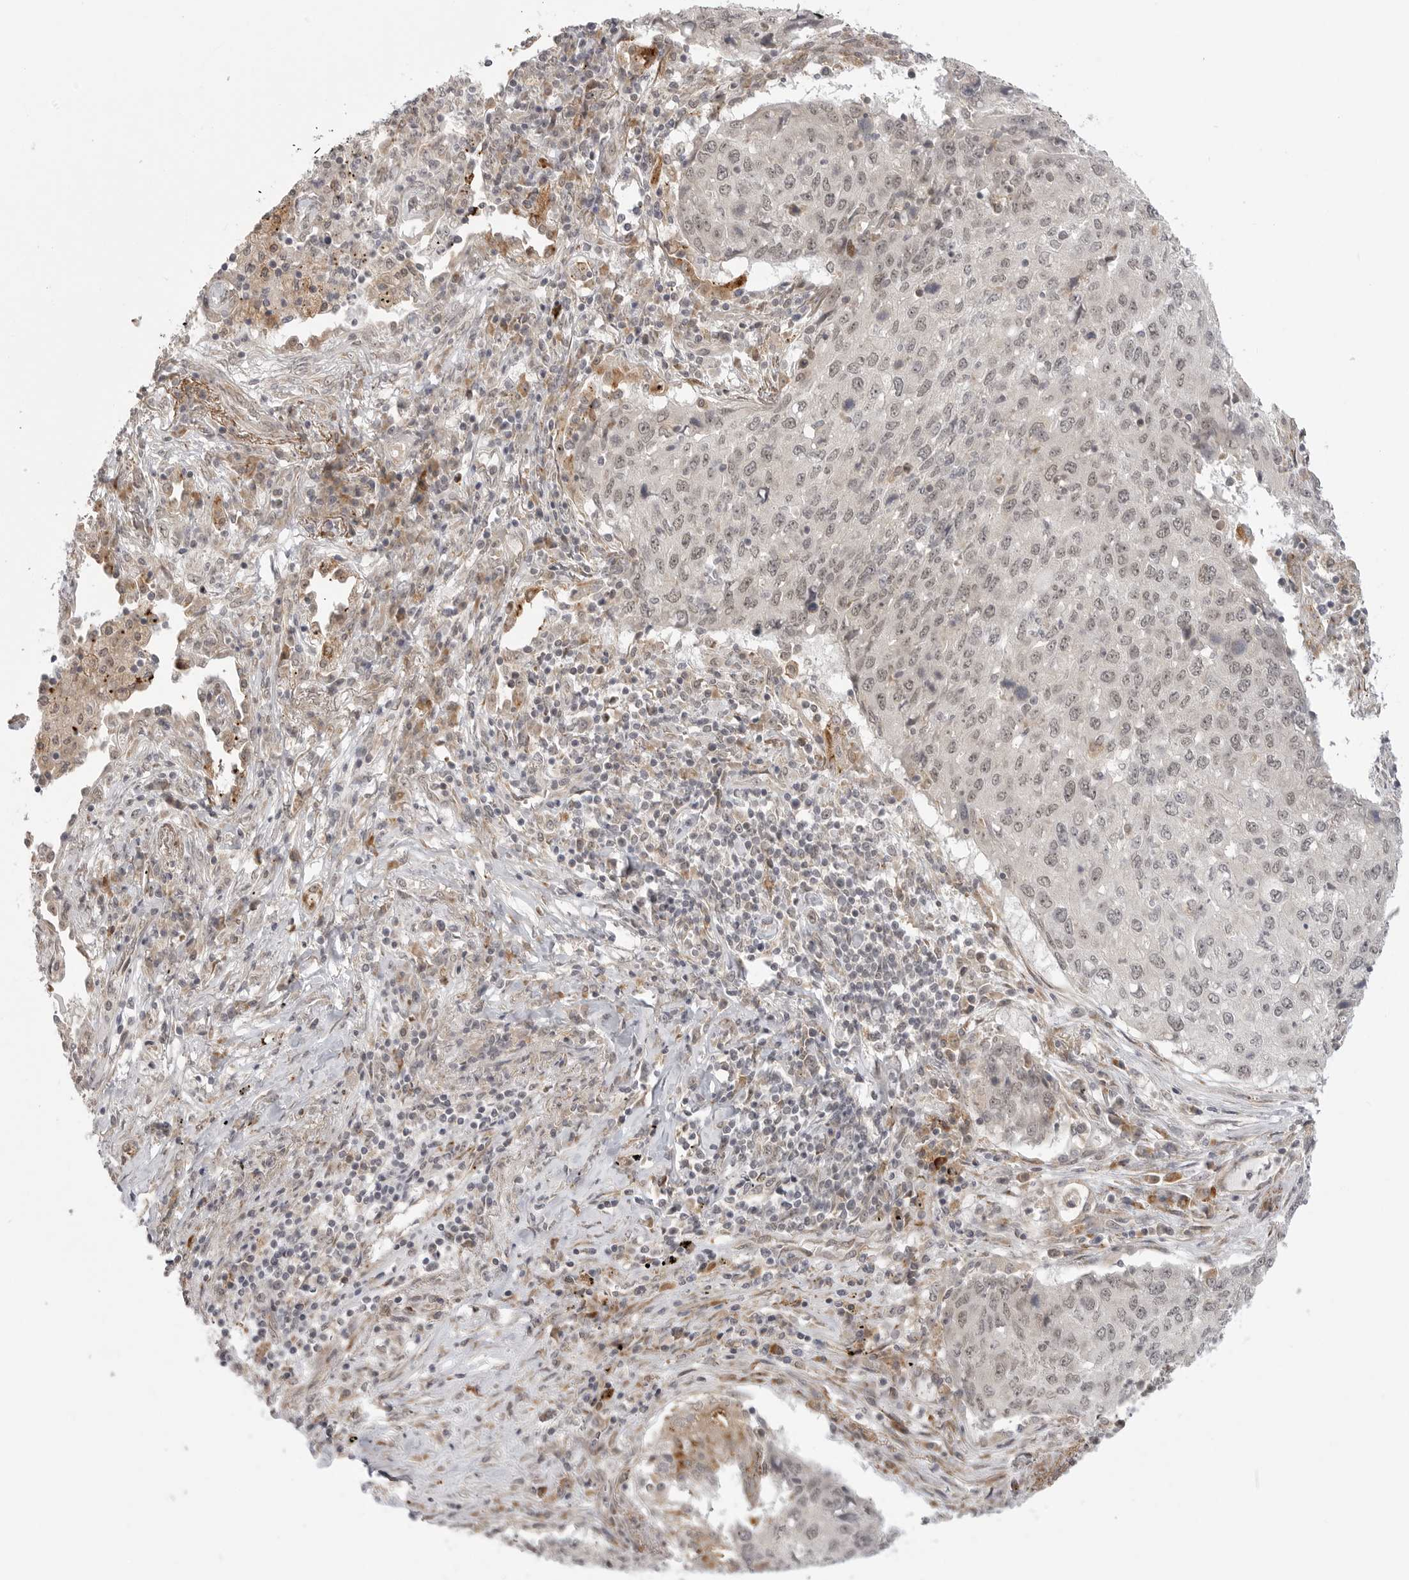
{"staining": {"intensity": "weak", "quantity": "<25%", "location": "nuclear"}, "tissue": "lung cancer", "cell_type": "Tumor cells", "image_type": "cancer", "snomed": [{"axis": "morphology", "description": "Squamous cell carcinoma, NOS"}, {"axis": "topography", "description": "Lung"}], "caption": "Lung cancer (squamous cell carcinoma) was stained to show a protein in brown. There is no significant expression in tumor cells.", "gene": "KALRN", "patient": {"sex": "female", "age": 63}}